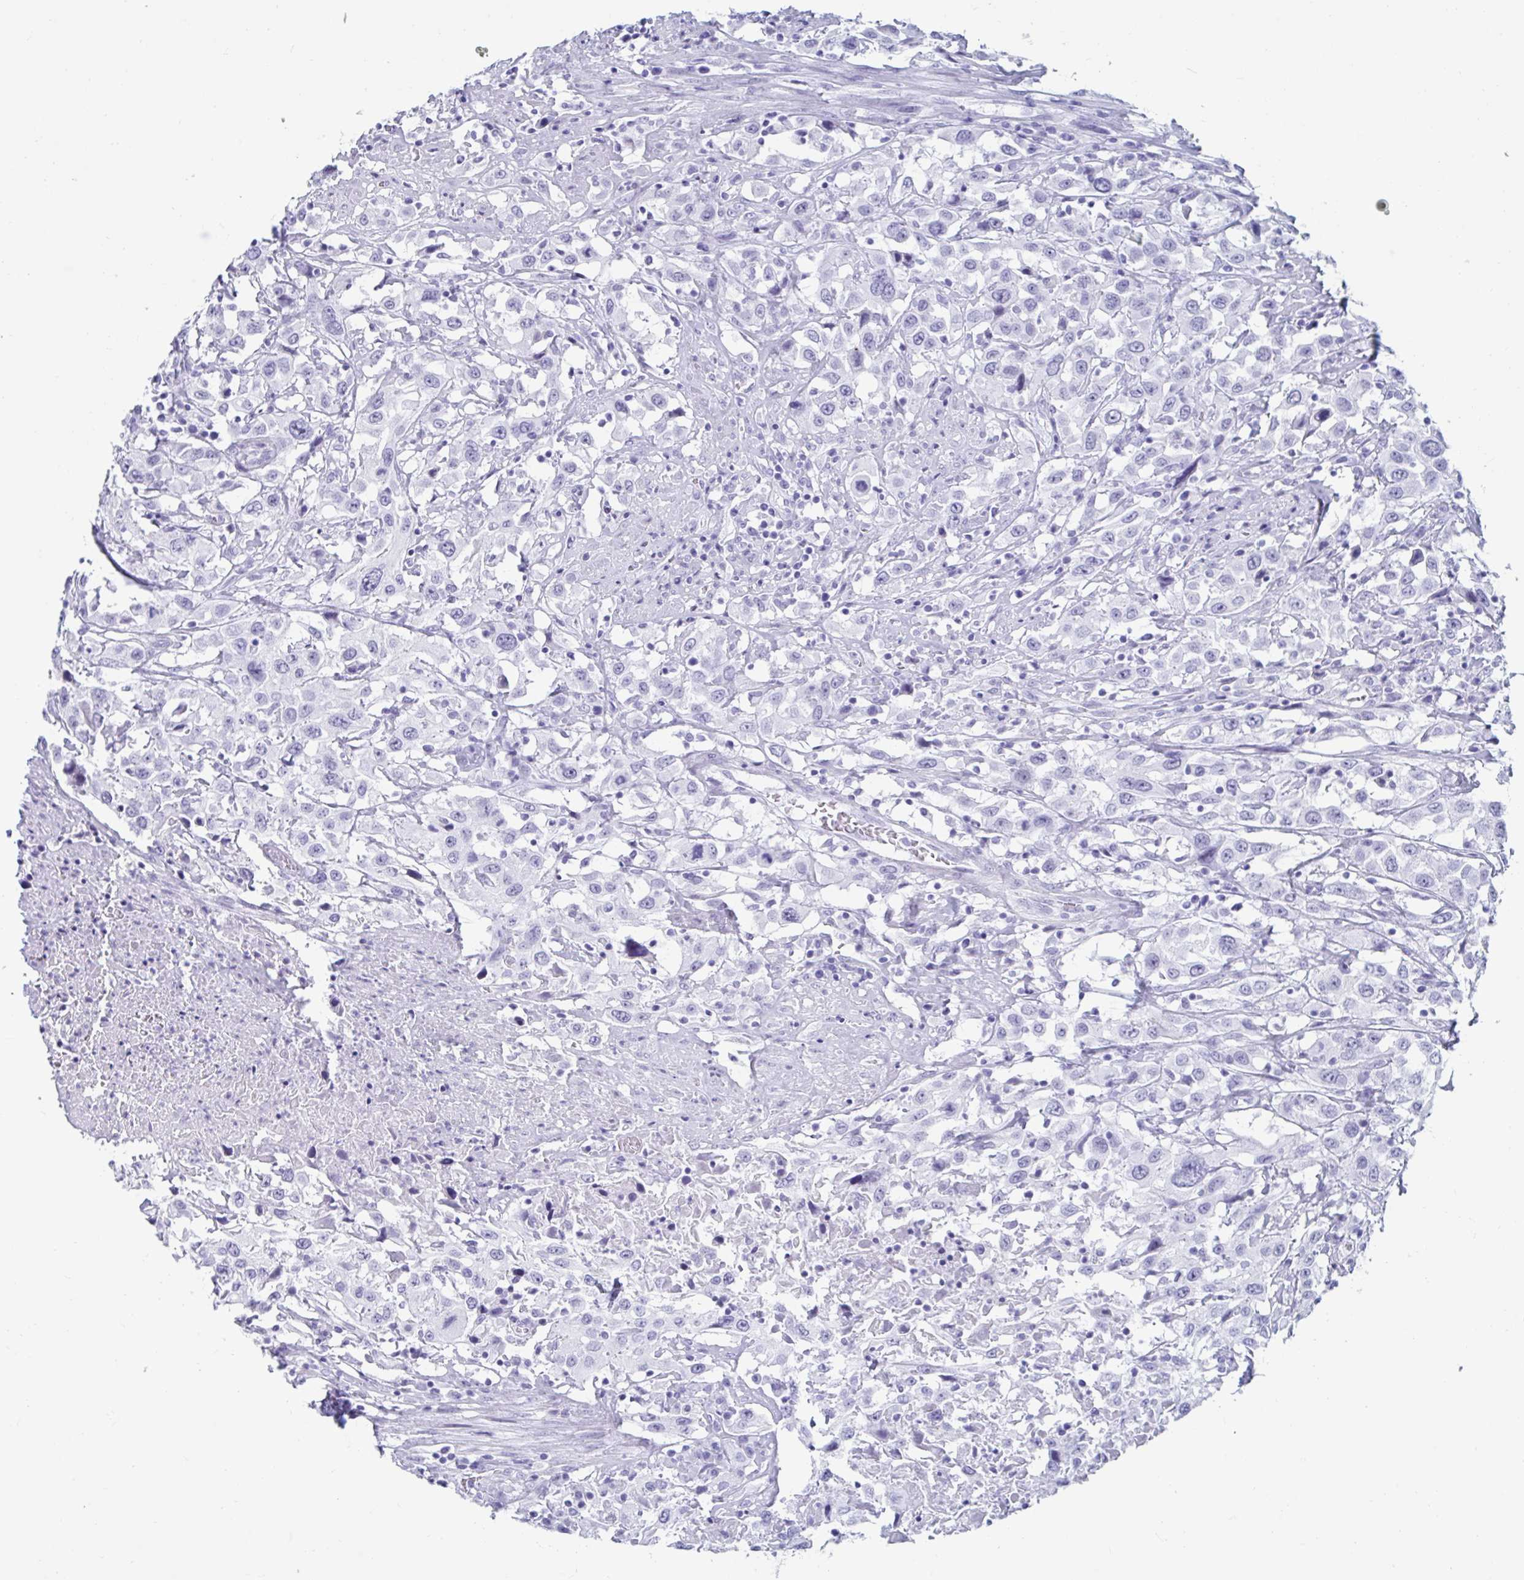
{"staining": {"intensity": "negative", "quantity": "none", "location": "none"}, "tissue": "urothelial cancer", "cell_type": "Tumor cells", "image_type": "cancer", "snomed": [{"axis": "morphology", "description": "Urothelial carcinoma, High grade"}, {"axis": "topography", "description": "Urinary bladder"}], "caption": "Histopathology image shows no protein staining in tumor cells of urothelial carcinoma (high-grade) tissue.", "gene": "GKN2", "patient": {"sex": "male", "age": 61}}